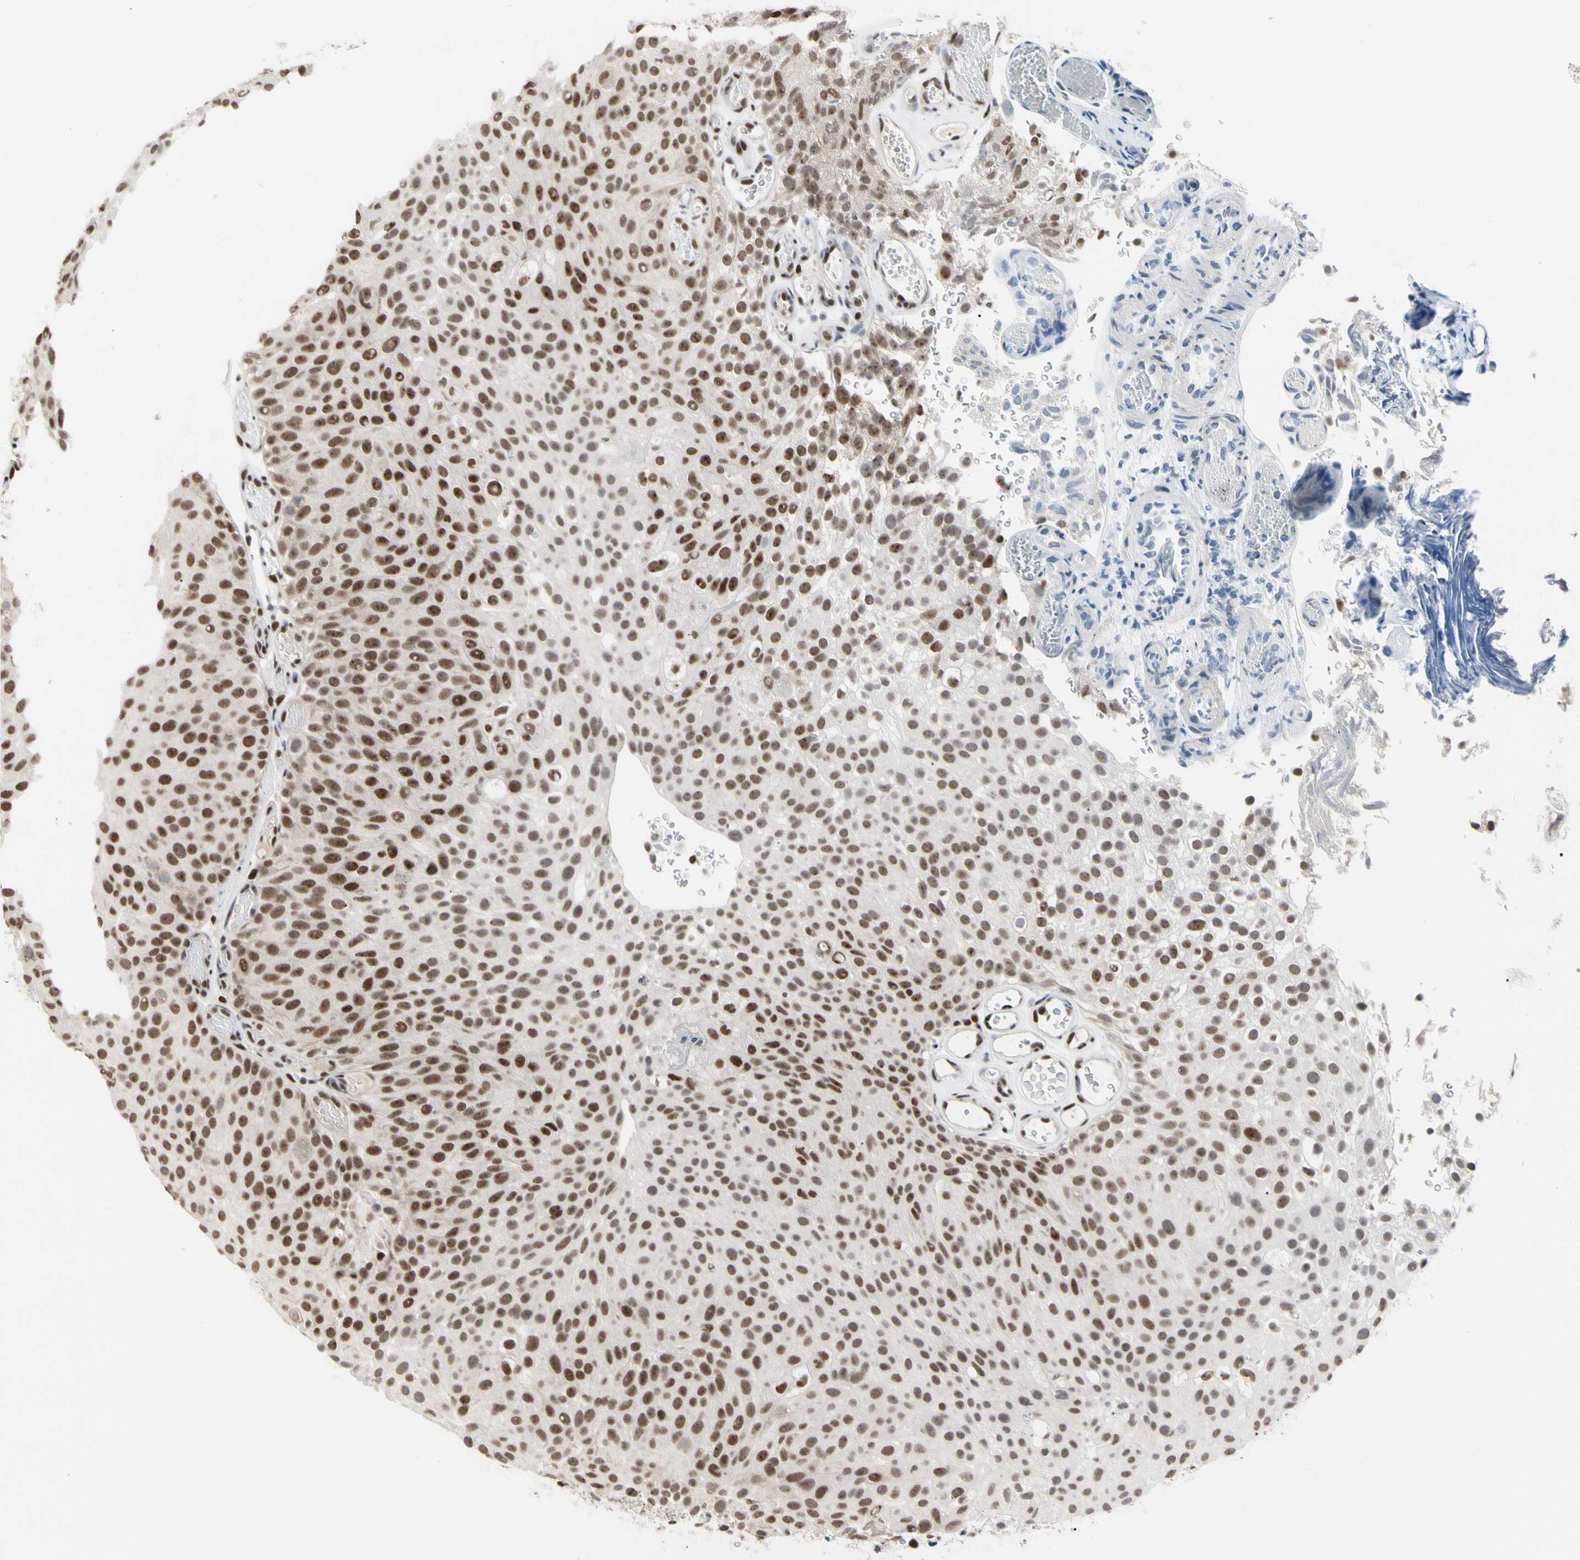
{"staining": {"intensity": "strong", "quantity": ">75%", "location": "nuclear"}, "tissue": "urothelial cancer", "cell_type": "Tumor cells", "image_type": "cancer", "snomed": [{"axis": "morphology", "description": "Urothelial carcinoma, Low grade"}, {"axis": "topography", "description": "Urinary bladder"}], "caption": "Brown immunohistochemical staining in urothelial carcinoma (low-grade) shows strong nuclear expression in about >75% of tumor cells.", "gene": "FAM98B", "patient": {"sex": "male", "age": 78}}